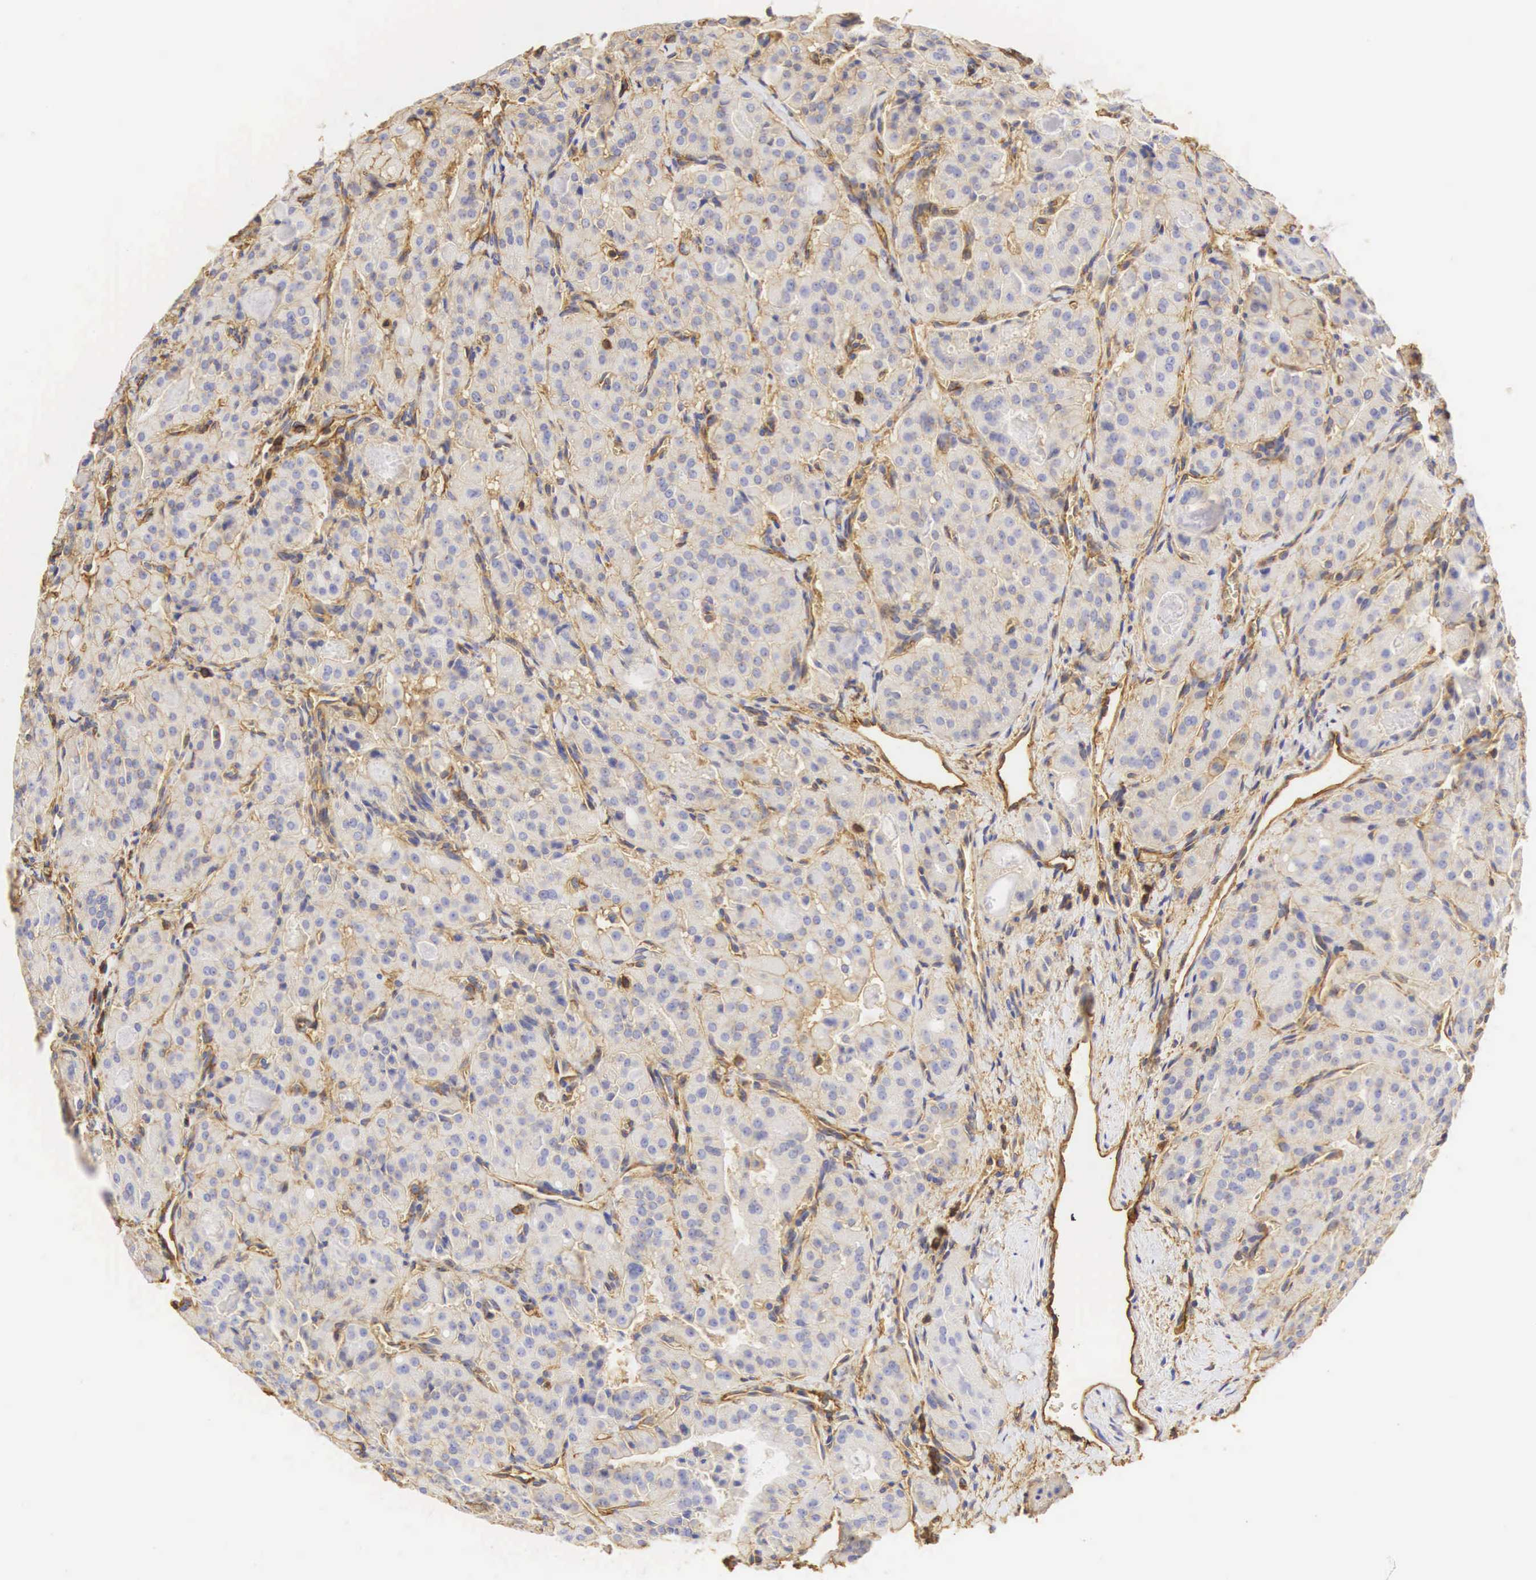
{"staining": {"intensity": "weak", "quantity": "<25%", "location": "cytoplasmic/membranous"}, "tissue": "thyroid cancer", "cell_type": "Tumor cells", "image_type": "cancer", "snomed": [{"axis": "morphology", "description": "Carcinoma, NOS"}, {"axis": "topography", "description": "Thyroid gland"}], "caption": "Immunohistochemistry (IHC) image of neoplastic tissue: human thyroid carcinoma stained with DAB demonstrates no significant protein expression in tumor cells.", "gene": "CD99", "patient": {"sex": "male", "age": 76}}